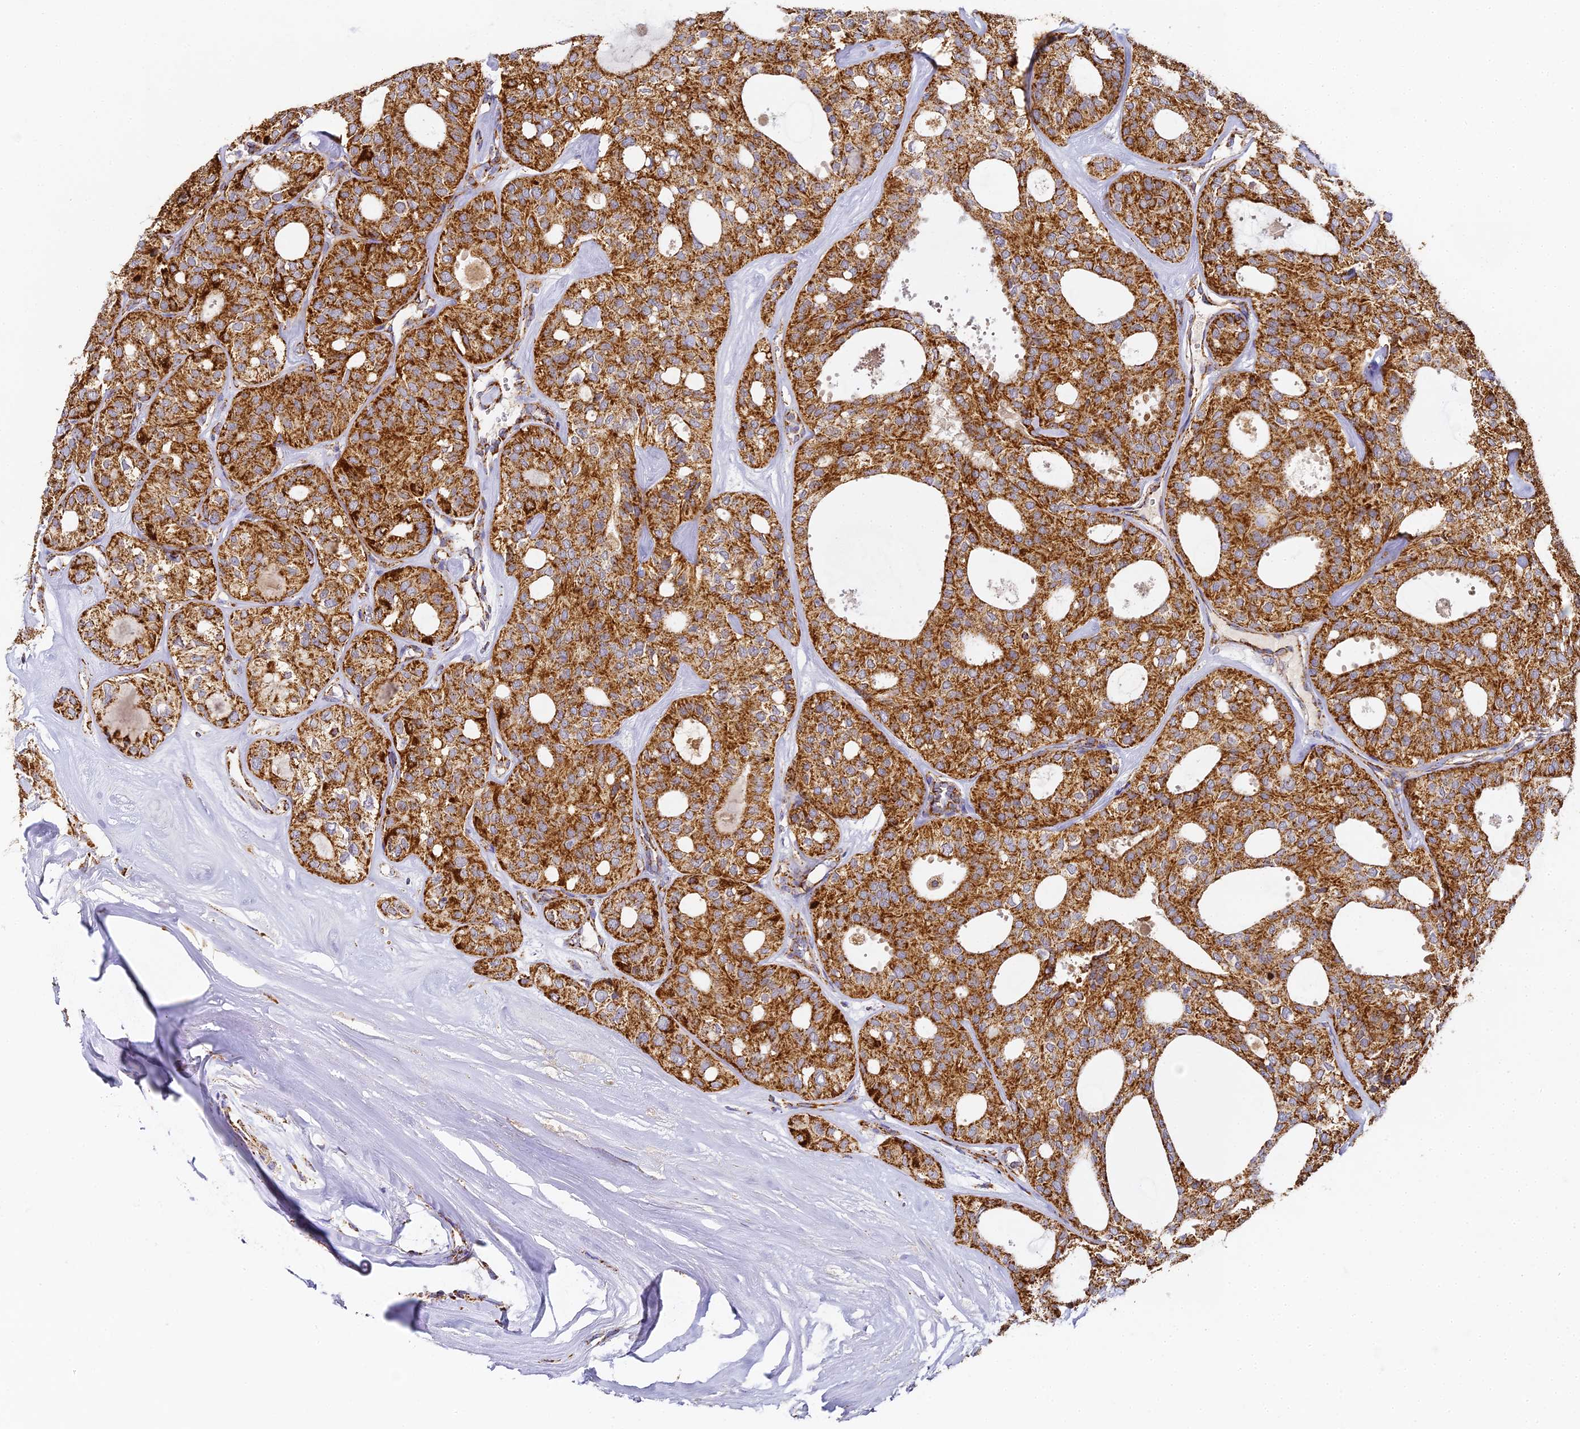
{"staining": {"intensity": "strong", "quantity": ">75%", "location": "cytoplasmic/membranous"}, "tissue": "thyroid cancer", "cell_type": "Tumor cells", "image_type": "cancer", "snomed": [{"axis": "morphology", "description": "Follicular adenoma carcinoma, NOS"}, {"axis": "topography", "description": "Thyroid gland"}], "caption": "Strong cytoplasmic/membranous protein staining is present in about >75% of tumor cells in thyroid follicular adenoma carcinoma.", "gene": "DONSON", "patient": {"sex": "male", "age": 75}}